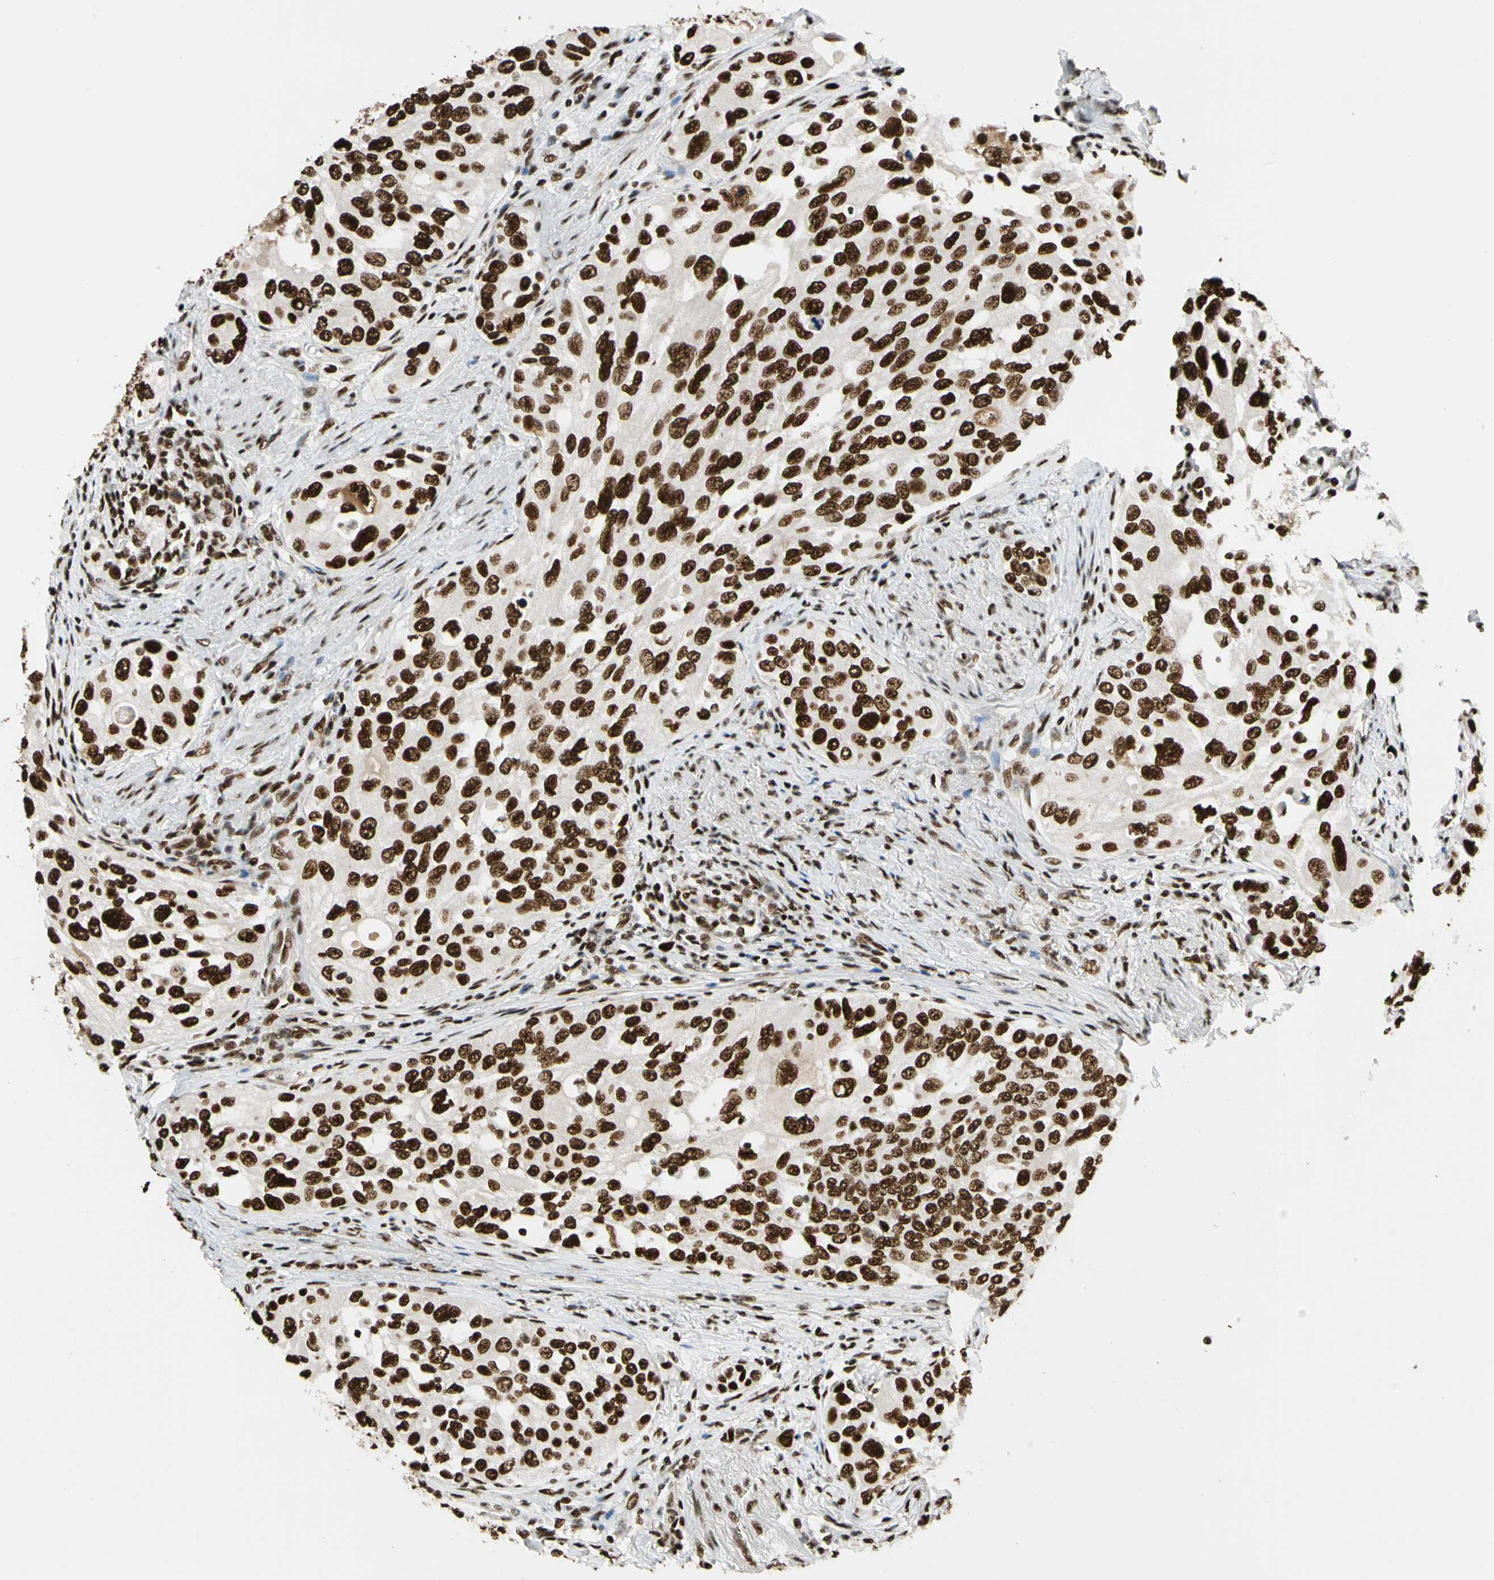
{"staining": {"intensity": "strong", "quantity": ">75%", "location": "nuclear"}, "tissue": "urothelial cancer", "cell_type": "Tumor cells", "image_type": "cancer", "snomed": [{"axis": "morphology", "description": "Urothelial carcinoma, High grade"}, {"axis": "topography", "description": "Urinary bladder"}], "caption": "Strong nuclear expression is identified in about >75% of tumor cells in urothelial carcinoma (high-grade).", "gene": "CDK12", "patient": {"sex": "female", "age": 56}}